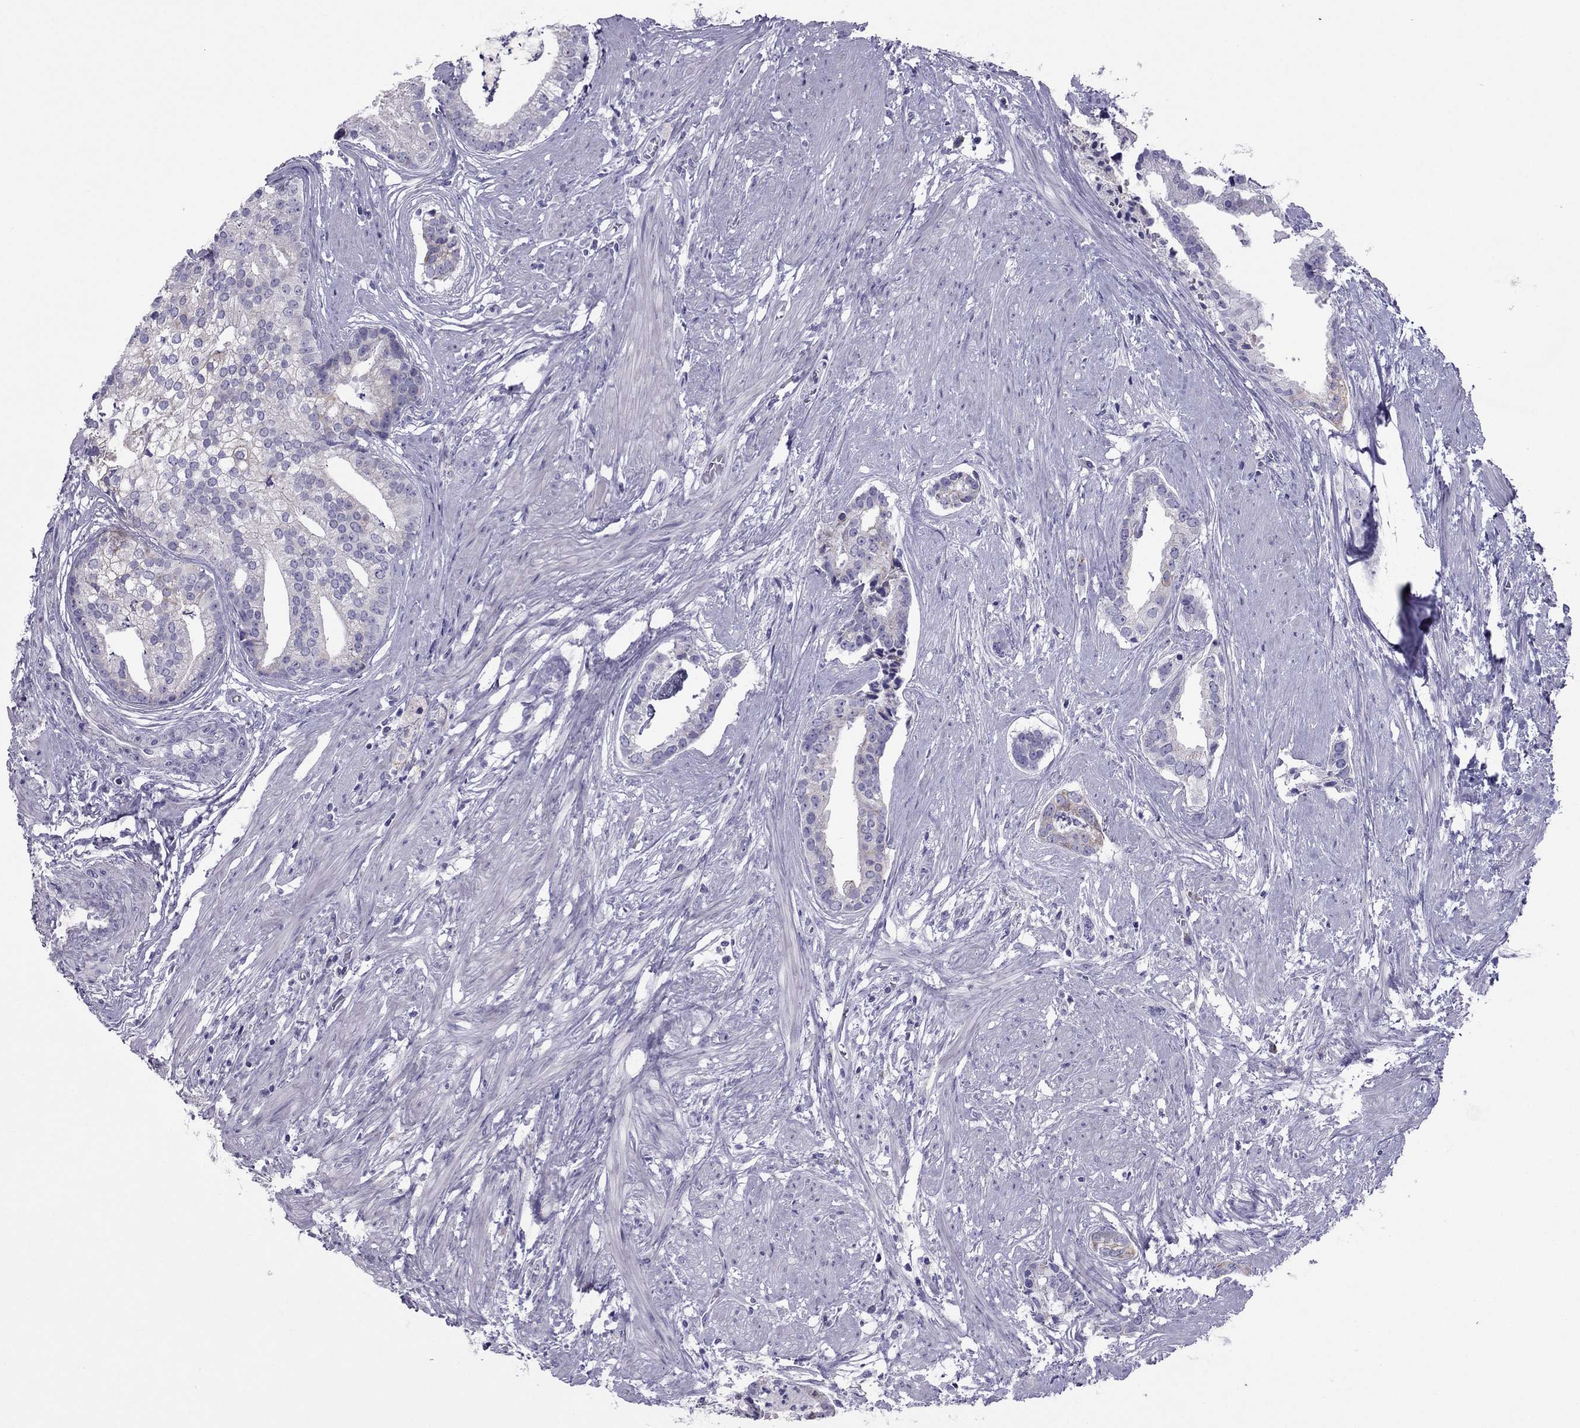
{"staining": {"intensity": "moderate", "quantity": "<25%", "location": "cytoplasmic/membranous"}, "tissue": "prostate cancer", "cell_type": "Tumor cells", "image_type": "cancer", "snomed": [{"axis": "morphology", "description": "Adenocarcinoma, NOS"}, {"axis": "topography", "description": "Prostate and seminal vesicle, NOS"}, {"axis": "topography", "description": "Prostate"}], "caption": "Protein expression analysis of human adenocarcinoma (prostate) reveals moderate cytoplasmic/membranous expression in about <25% of tumor cells.", "gene": "MAEL", "patient": {"sex": "male", "age": 44}}